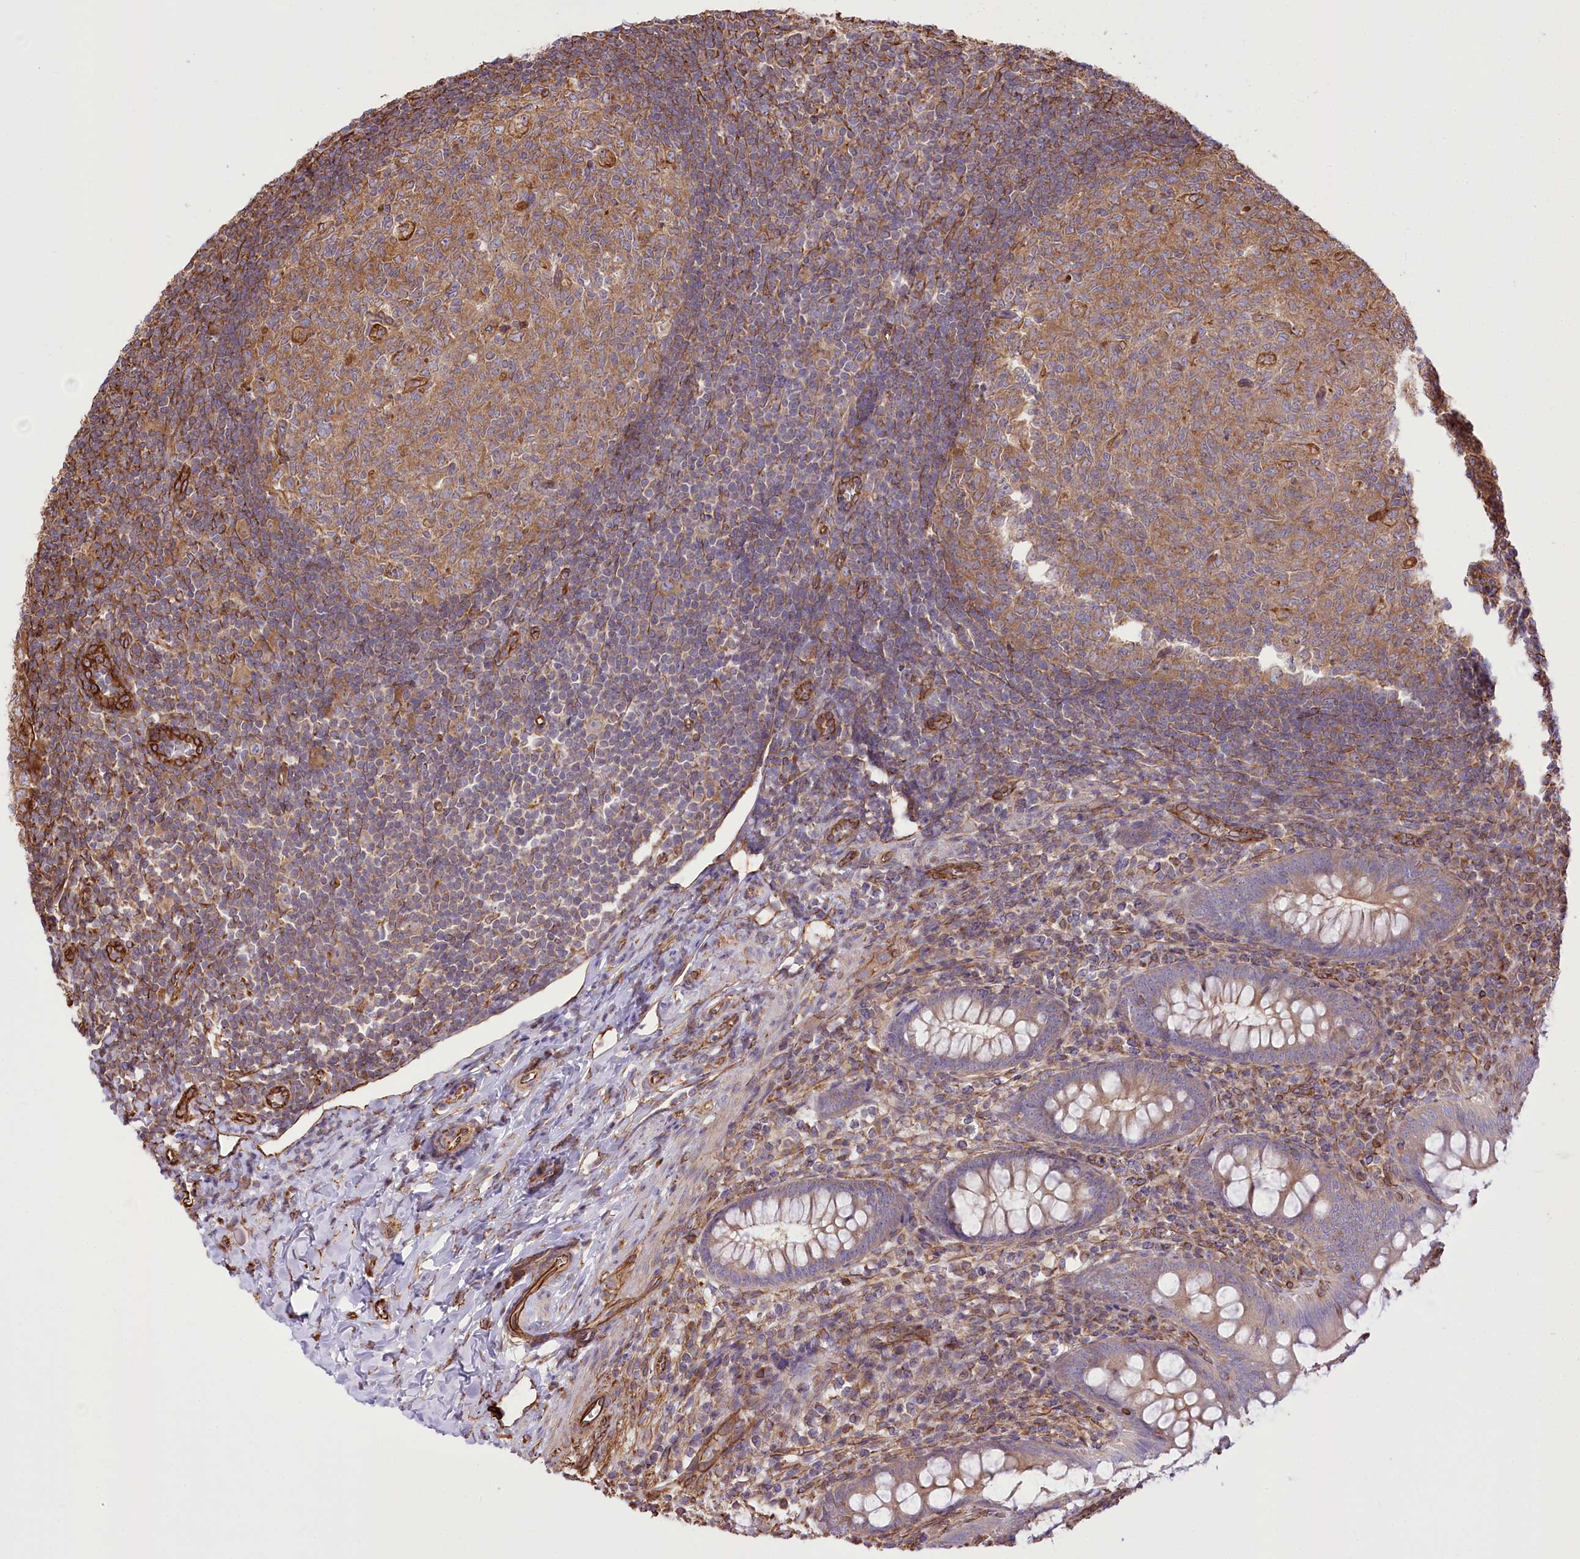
{"staining": {"intensity": "moderate", "quantity": "25%-75%", "location": "cytoplasmic/membranous"}, "tissue": "appendix", "cell_type": "Glandular cells", "image_type": "normal", "snomed": [{"axis": "morphology", "description": "Normal tissue, NOS"}, {"axis": "topography", "description": "Appendix"}], "caption": "High-magnification brightfield microscopy of normal appendix stained with DAB (brown) and counterstained with hematoxylin (blue). glandular cells exhibit moderate cytoplasmic/membranous expression is seen in approximately25%-75% of cells. Using DAB (3,3'-diaminobenzidine) (brown) and hematoxylin (blue) stains, captured at high magnification using brightfield microscopy.", "gene": "TTC1", "patient": {"sex": "male", "age": 14}}